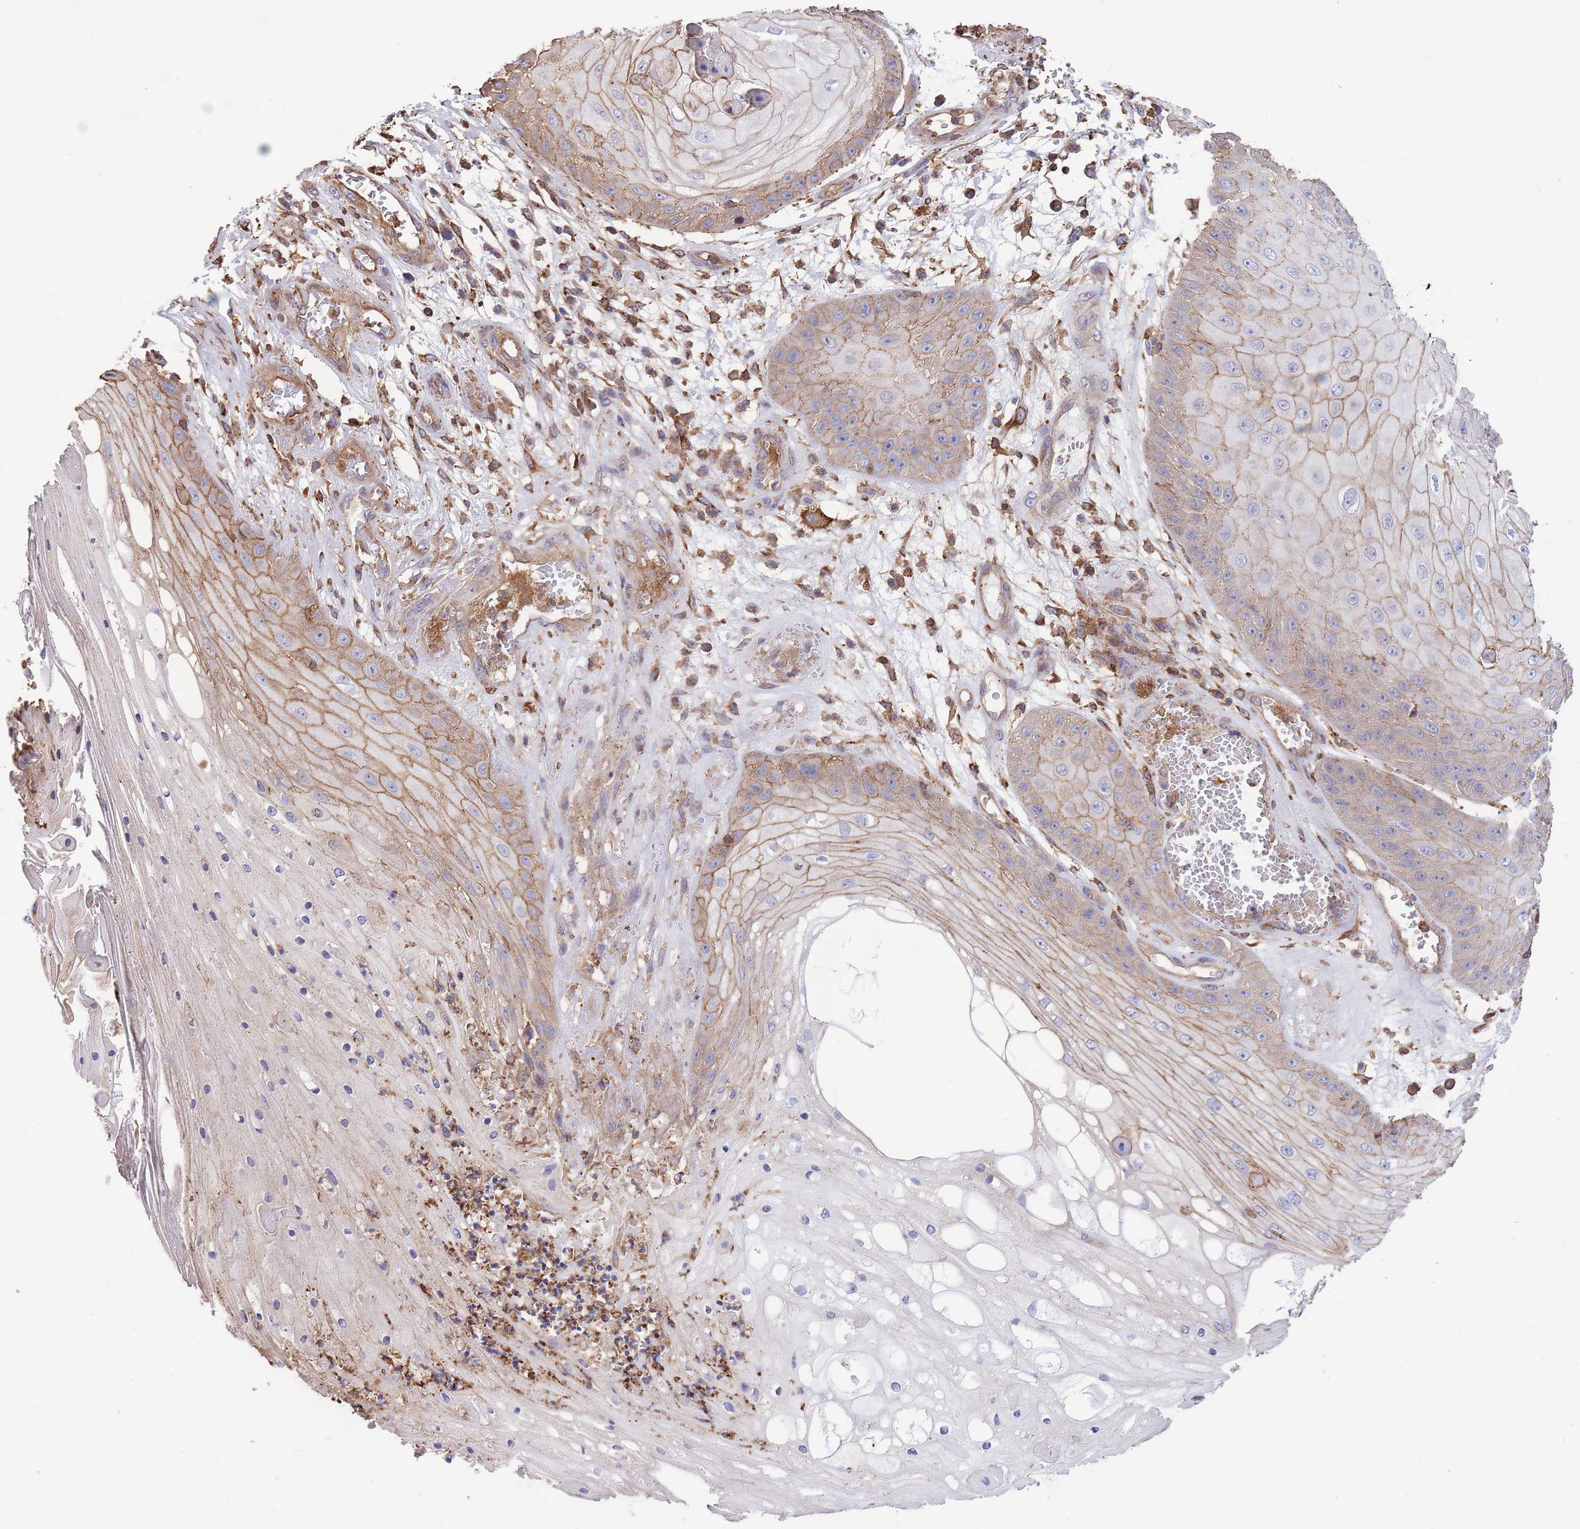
{"staining": {"intensity": "weak", "quantity": "25%-75%", "location": "cytoplasmic/membranous"}, "tissue": "skin cancer", "cell_type": "Tumor cells", "image_type": "cancer", "snomed": [{"axis": "morphology", "description": "Squamous cell carcinoma, NOS"}, {"axis": "topography", "description": "Skin"}], "caption": "A low amount of weak cytoplasmic/membranous positivity is seen in about 25%-75% of tumor cells in squamous cell carcinoma (skin) tissue. (Stains: DAB in brown, nuclei in blue, Microscopy: brightfield microscopy at high magnification).", "gene": "LRRN4CL", "patient": {"sex": "male", "age": 70}}